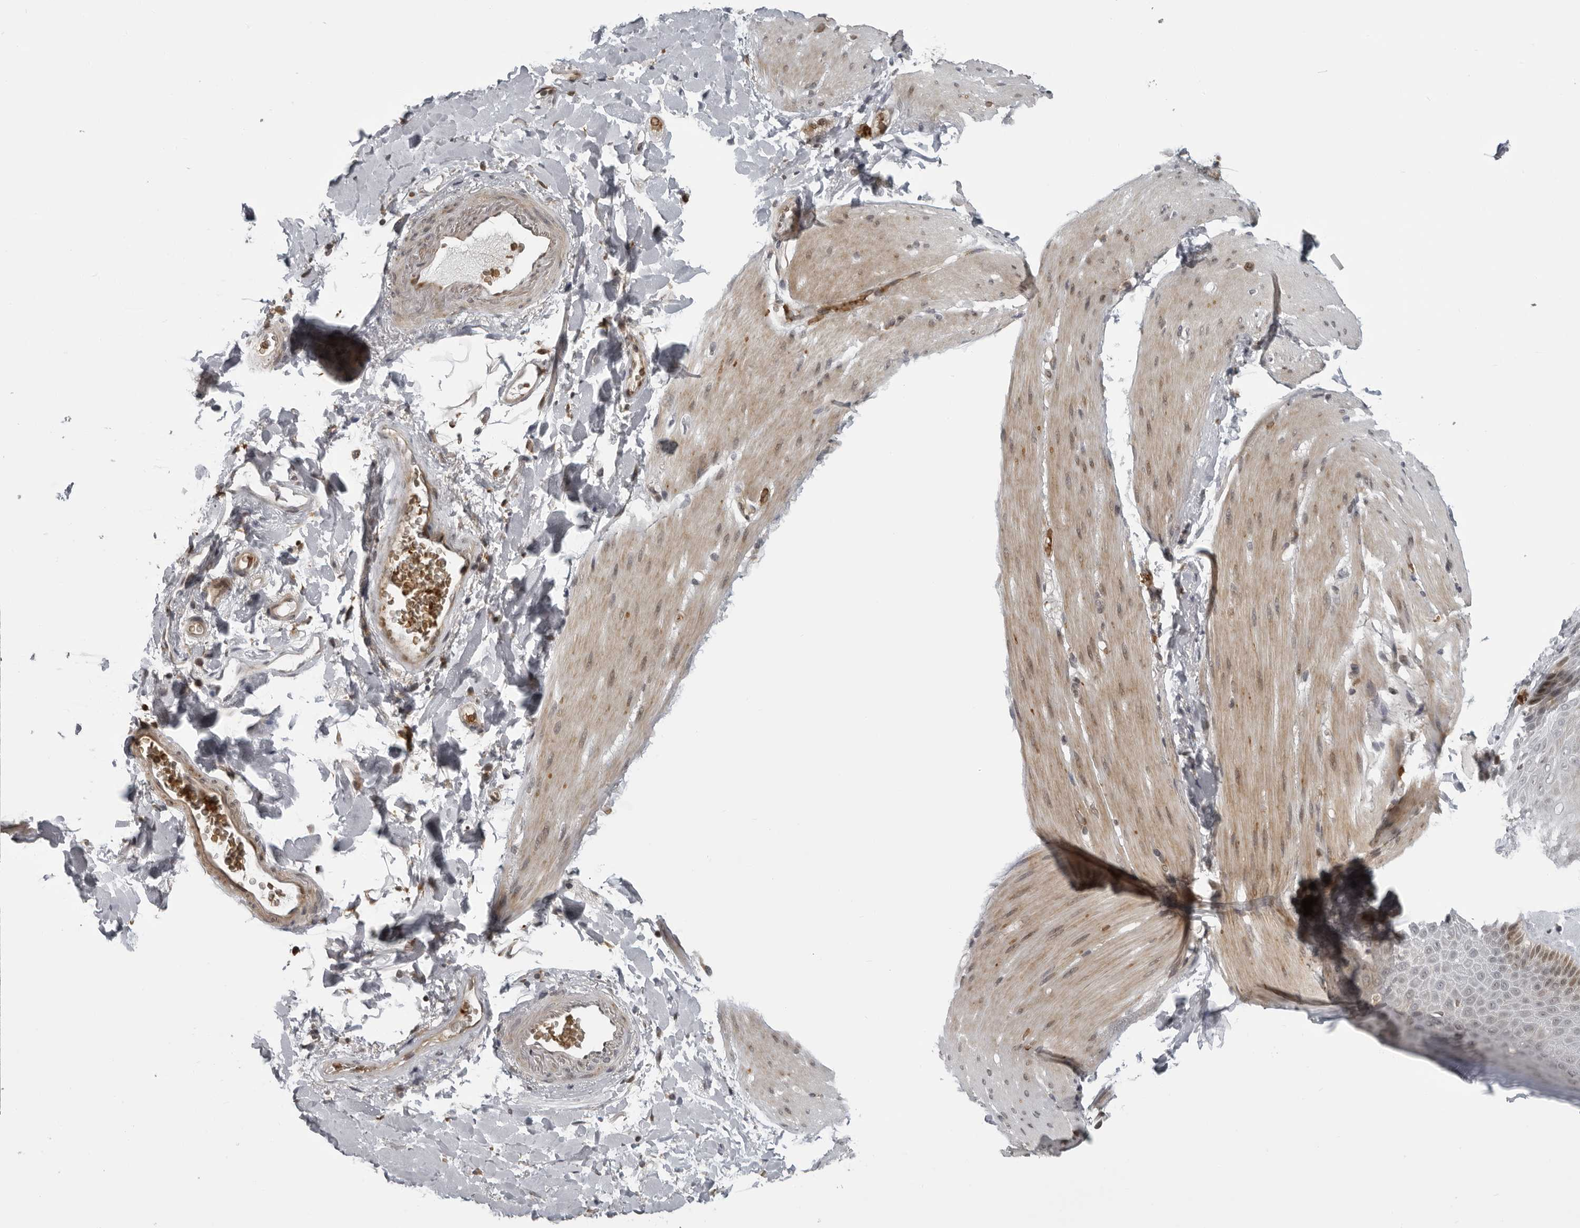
{"staining": {"intensity": "weak", "quantity": "<25%", "location": "cytoplasmic/membranous"}, "tissue": "smooth muscle", "cell_type": "Smooth muscle cells", "image_type": "normal", "snomed": [{"axis": "morphology", "description": "Normal tissue, NOS"}, {"axis": "topography", "description": "Smooth muscle"}, {"axis": "topography", "description": "Small intestine"}], "caption": "This is a histopathology image of immunohistochemistry (IHC) staining of benign smooth muscle, which shows no positivity in smooth muscle cells. (Immunohistochemistry (ihc), brightfield microscopy, high magnification).", "gene": "THOP1", "patient": {"sex": "female", "age": 84}}